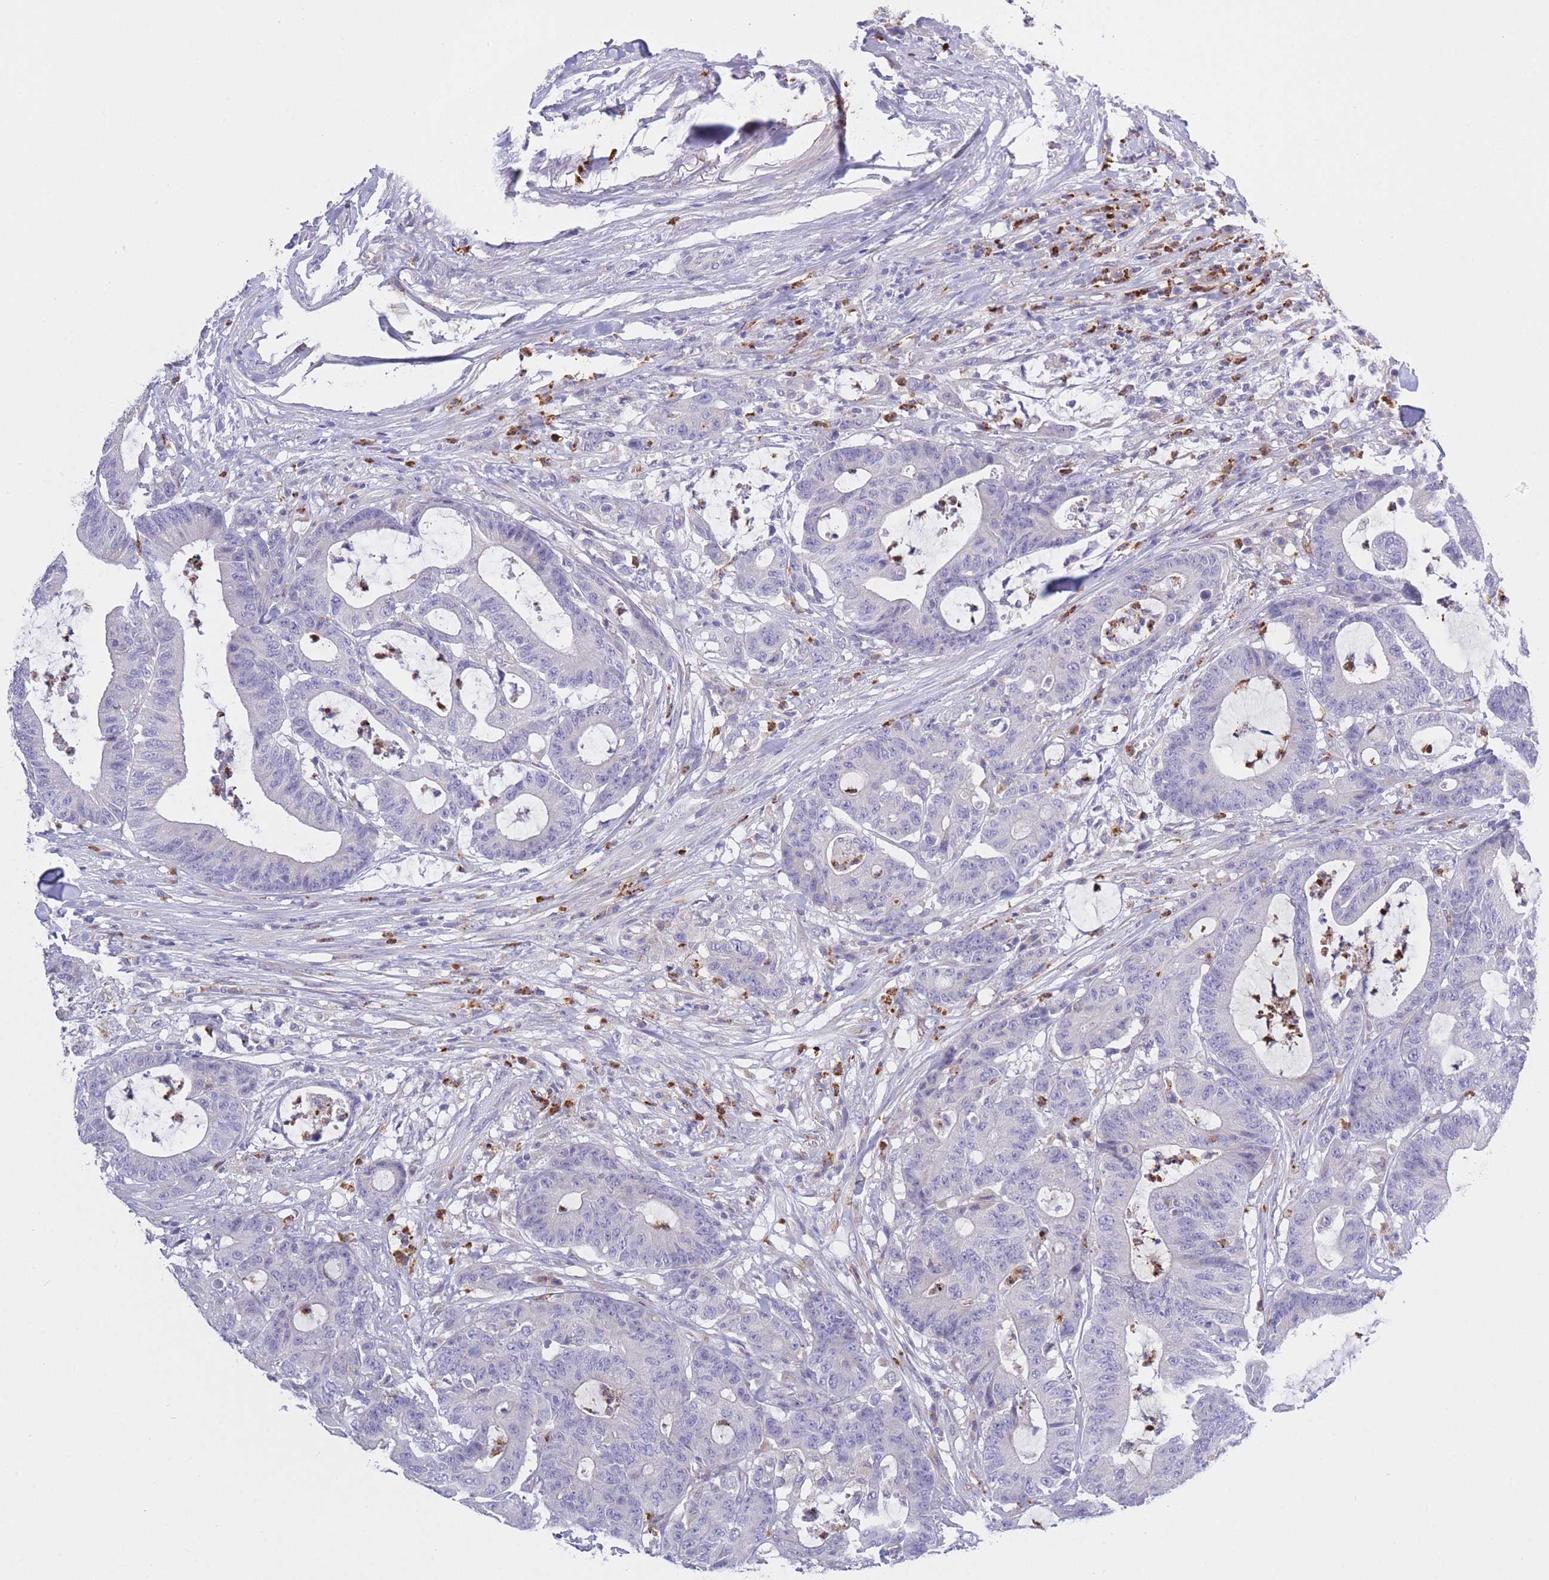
{"staining": {"intensity": "negative", "quantity": "none", "location": "none"}, "tissue": "colorectal cancer", "cell_type": "Tumor cells", "image_type": "cancer", "snomed": [{"axis": "morphology", "description": "Adenocarcinoma, NOS"}, {"axis": "topography", "description": "Colon"}], "caption": "A photomicrograph of colorectal adenocarcinoma stained for a protein shows no brown staining in tumor cells. (DAB (3,3'-diaminobenzidine) immunohistochemistry (IHC) visualized using brightfield microscopy, high magnification).", "gene": "CENPM", "patient": {"sex": "female", "age": 84}}